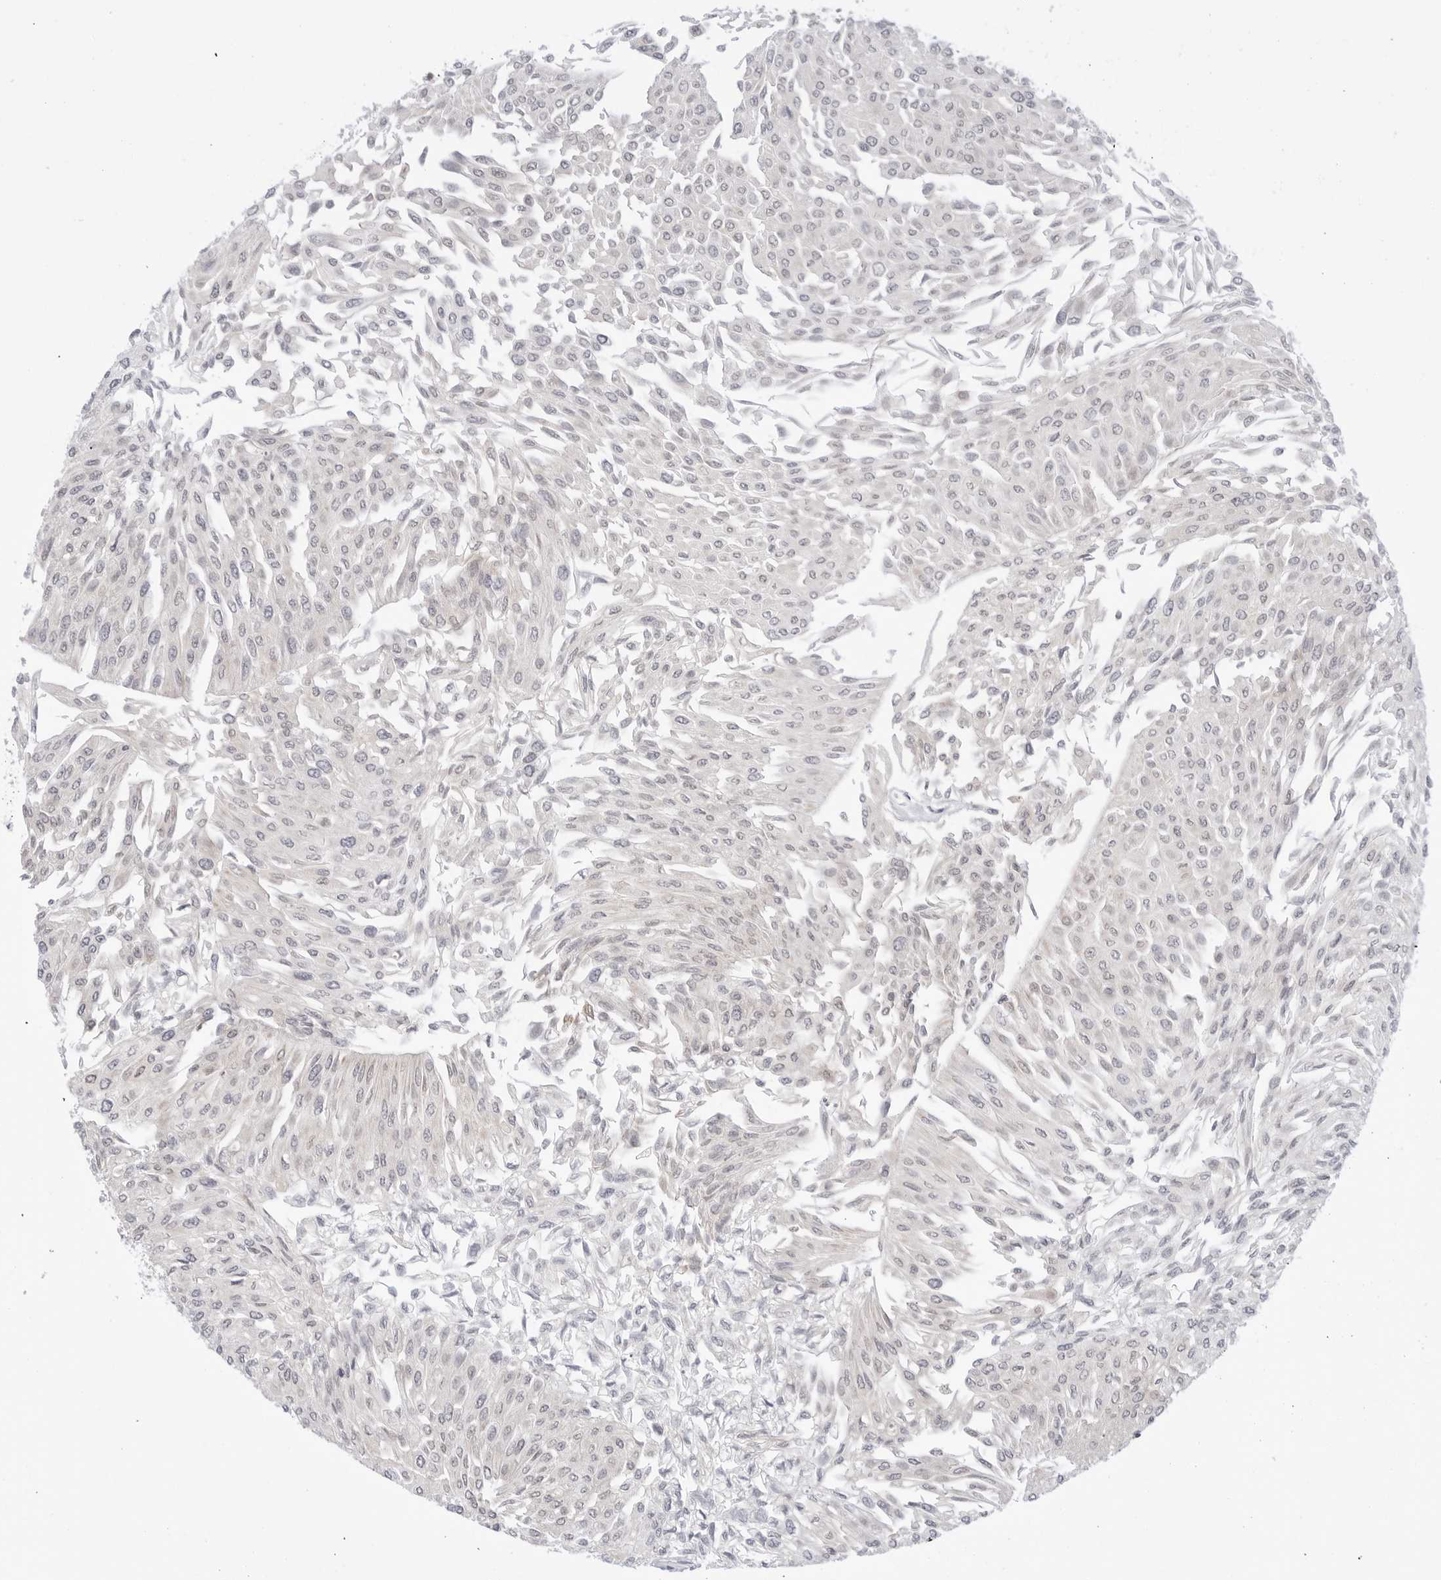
{"staining": {"intensity": "negative", "quantity": "none", "location": "none"}, "tissue": "urothelial cancer", "cell_type": "Tumor cells", "image_type": "cancer", "snomed": [{"axis": "morphology", "description": "Urothelial carcinoma, Low grade"}, {"axis": "topography", "description": "Urinary bladder"}], "caption": "The photomicrograph shows no staining of tumor cells in urothelial cancer.", "gene": "C1orf162", "patient": {"sex": "male", "age": 67}}